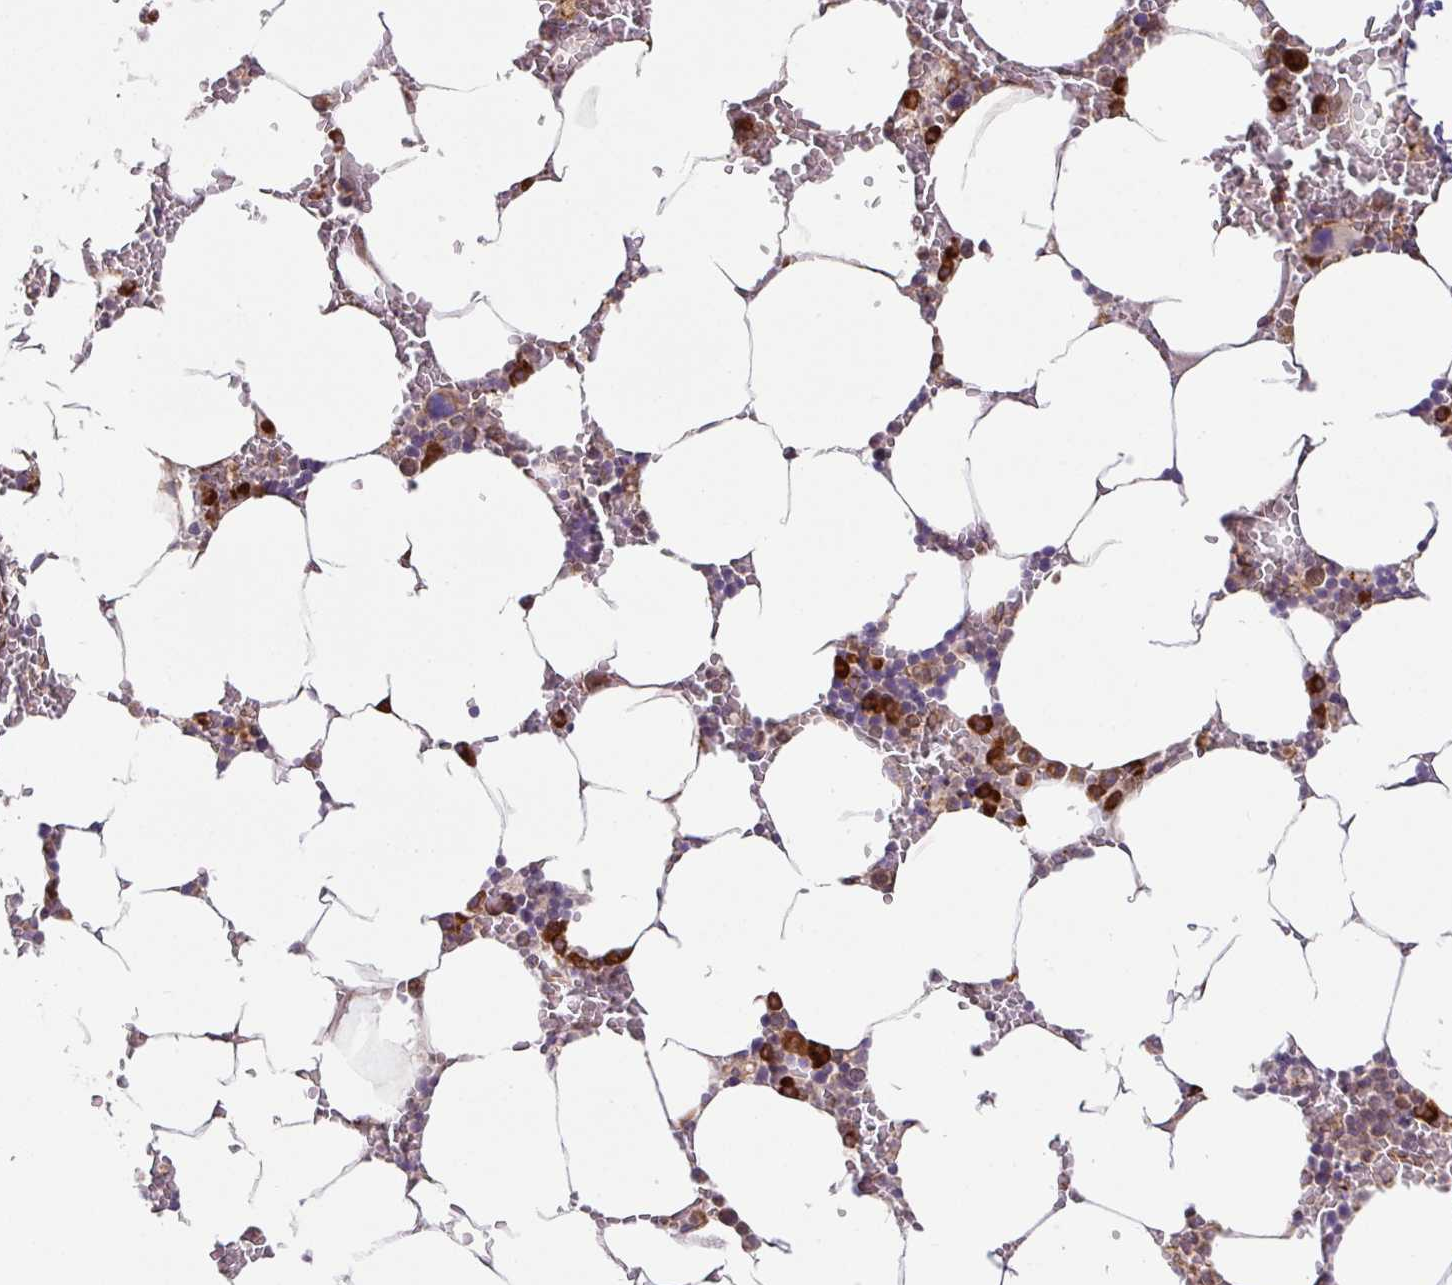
{"staining": {"intensity": "strong", "quantity": "<25%", "location": "cytoplasmic/membranous"}, "tissue": "bone marrow", "cell_type": "Hematopoietic cells", "image_type": "normal", "snomed": [{"axis": "morphology", "description": "Normal tissue, NOS"}, {"axis": "topography", "description": "Bone marrow"}], "caption": "Strong cytoplasmic/membranous protein staining is seen in about <25% of hematopoietic cells in bone marrow. The staining was performed using DAB (3,3'-diaminobenzidine), with brown indicating positive protein expression. Nuclei are stained blue with hematoxylin.", "gene": "SLC39A7", "patient": {"sex": "male", "age": 70}}